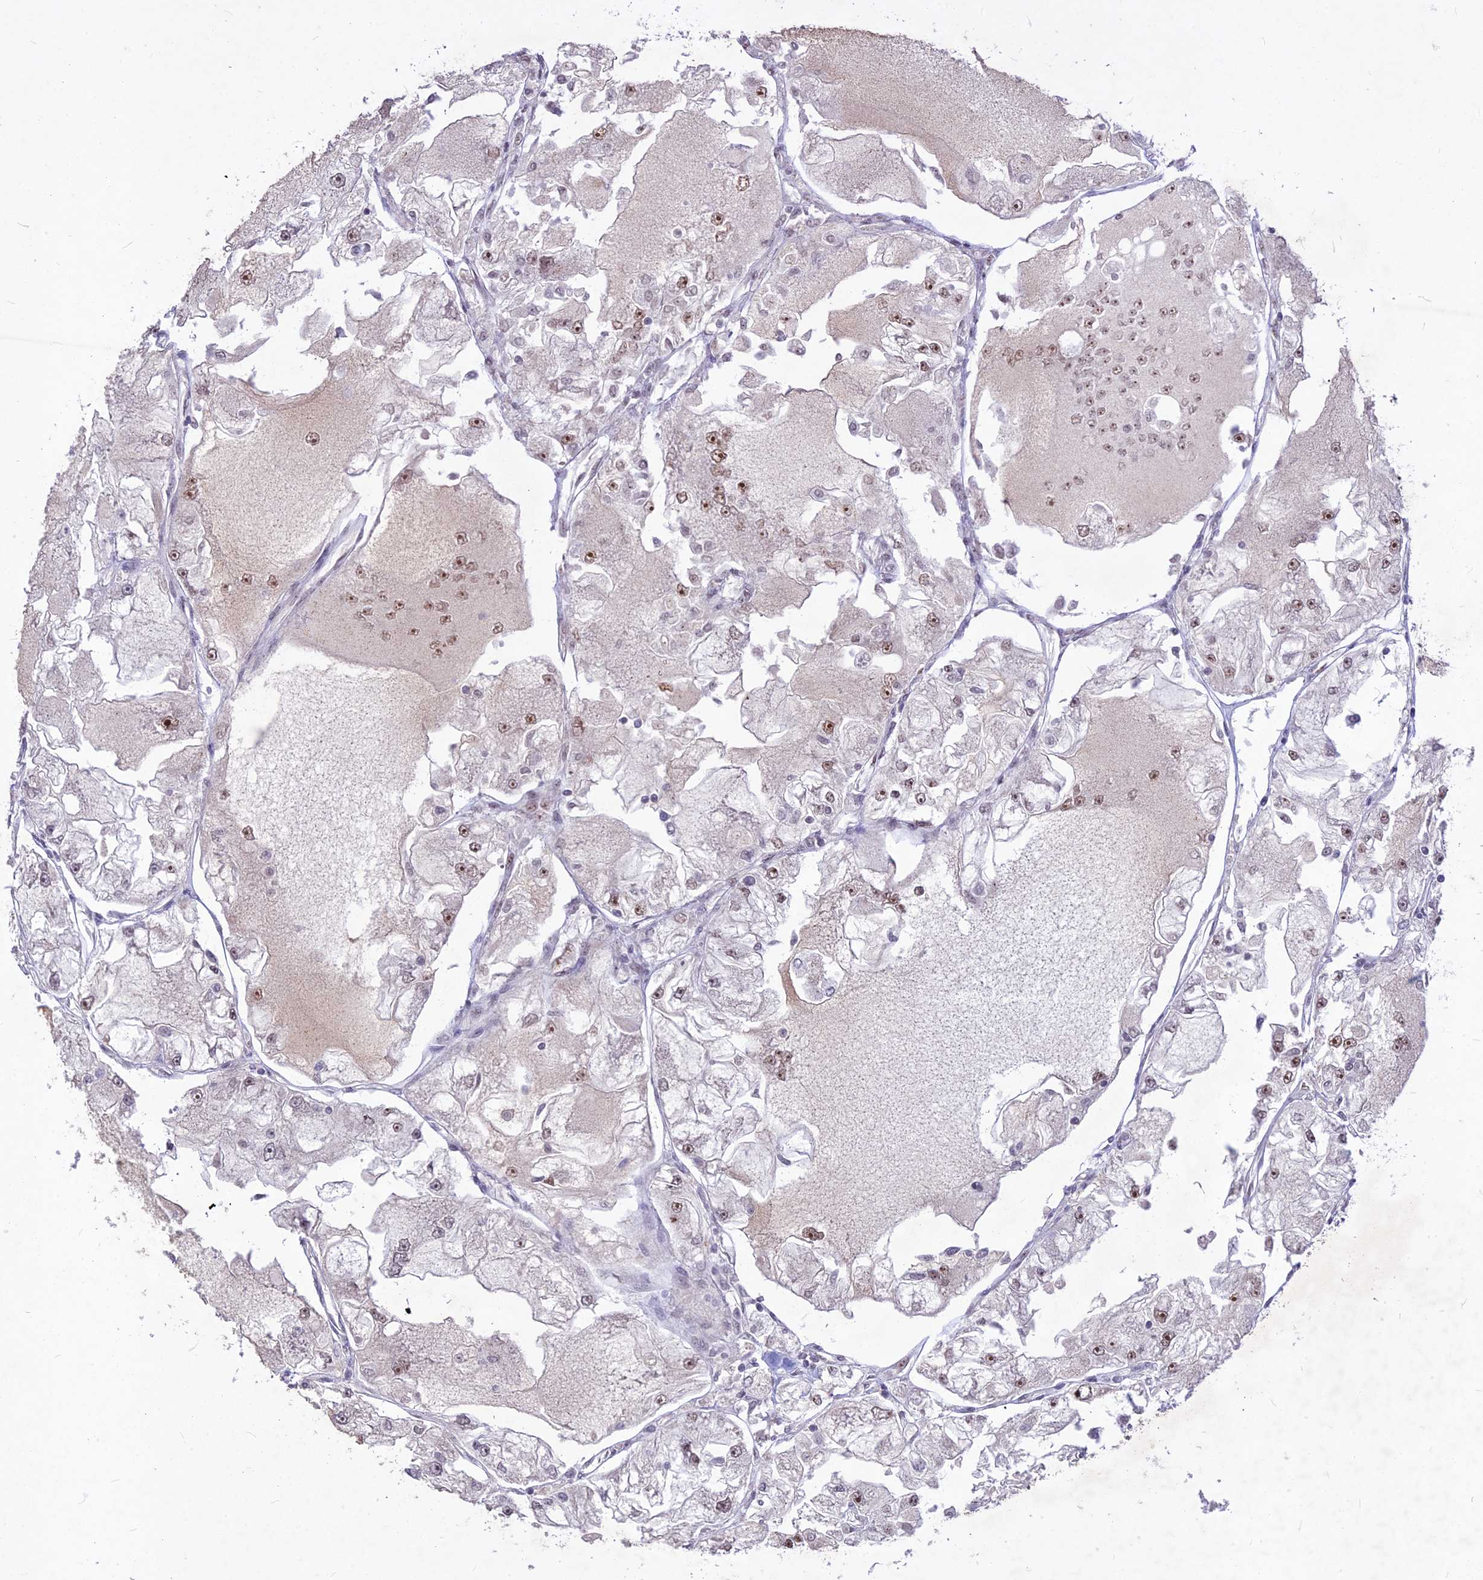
{"staining": {"intensity": "moderate", "quantity": "25%-75%", "location": "nuclear"}, "tissue": "renal cancer", "cell_type": "Tumor cells", "image_type": "cancer", "snomed": [{"axis": "morphology", "description": "Adenocarcinoma, NOS"}, {"axis": "topography", "description": "Kidney"}], "caption": "A brown stain highlights moderate nuclear positivity of a protein in human renal cancer (adenocarcinoma) tumor cells. (DAB IHC with brightfield microscopy, high magnification).", "gene": "DIS3", "patient": {"sex": "female", "age": 72}}